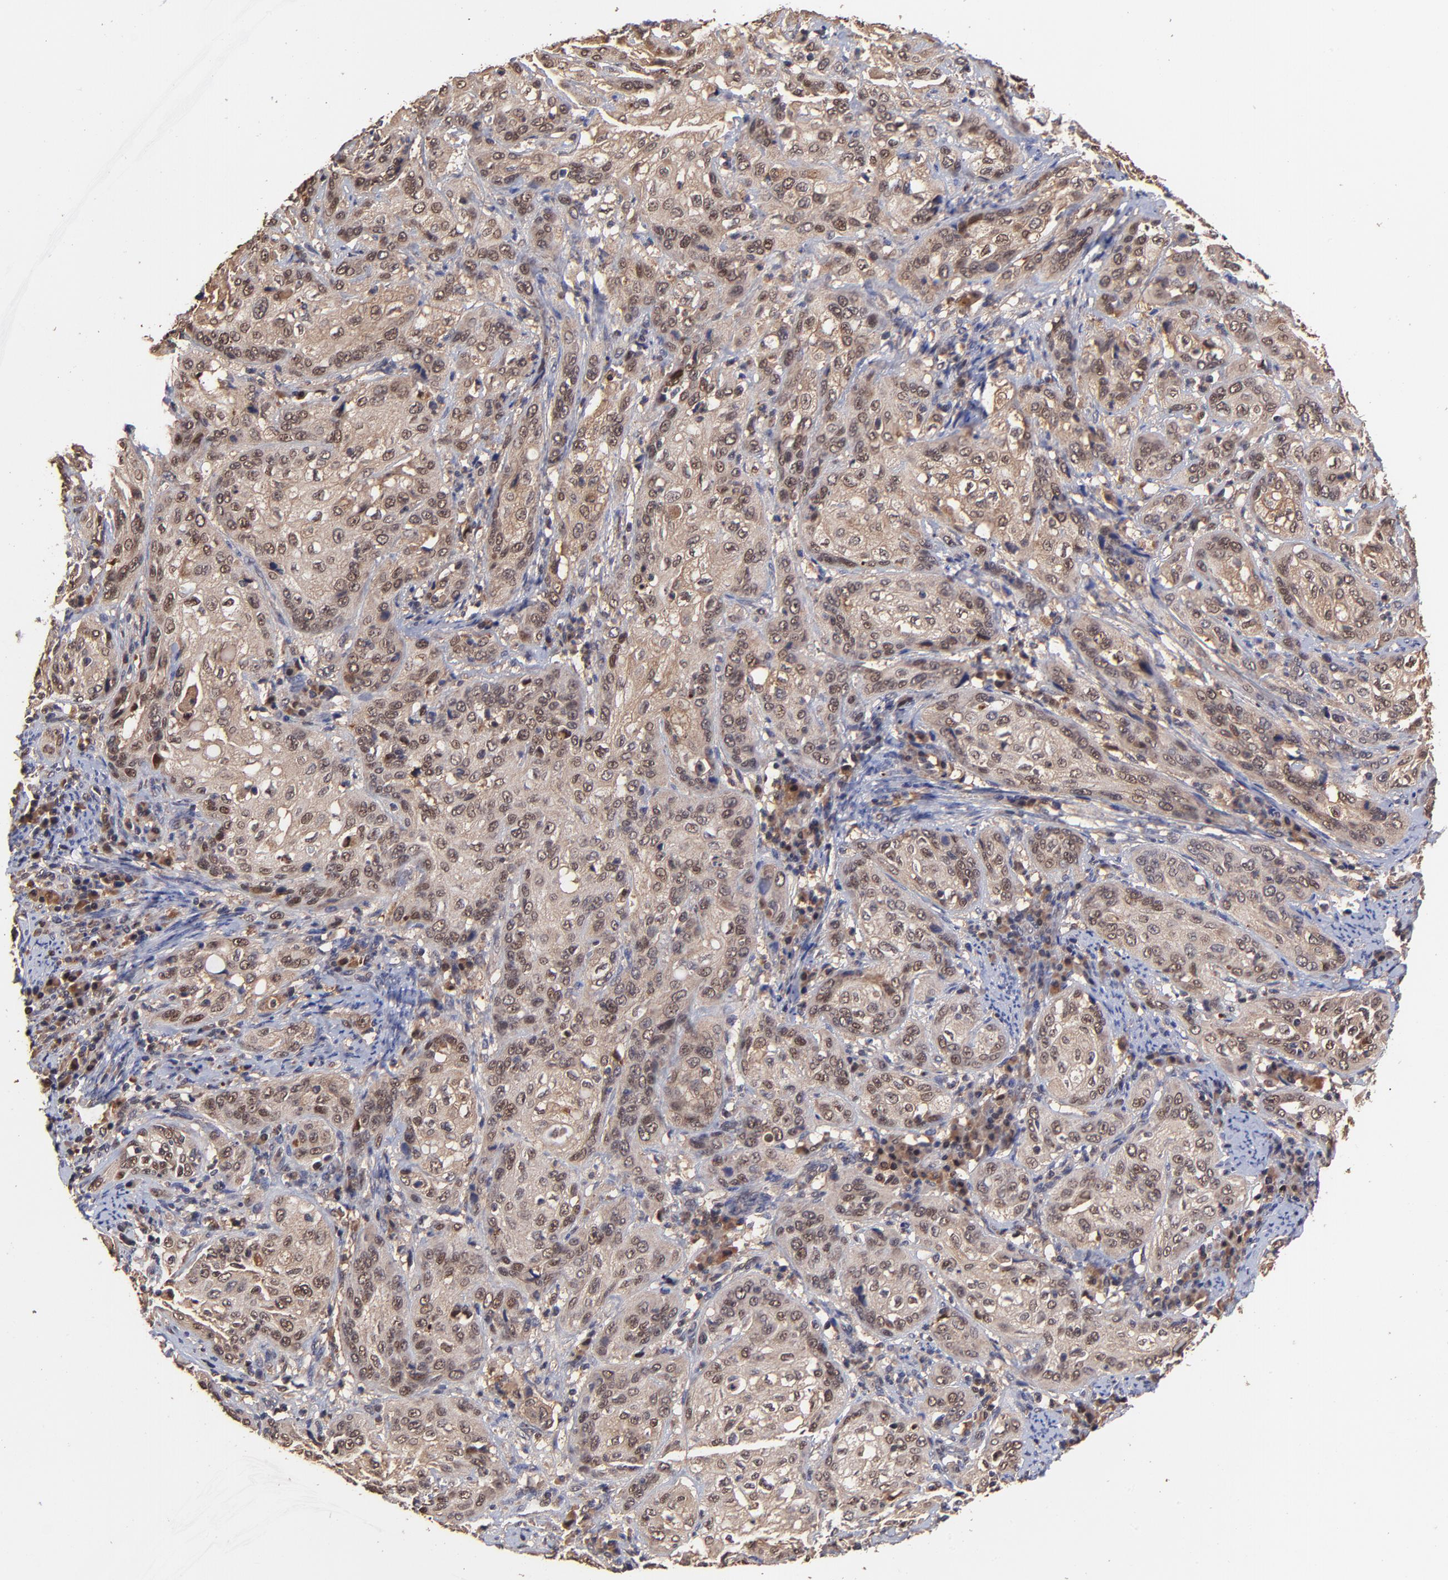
{"staining": {"intensity": "moderate", "quantity": ">75%", "location": "cytoplasmic/membranous,nuclear"}, "tissue": "cervical cancer", "cell_type": "Tumor cells", "image_type": "cancer", "snomed": [{"axis": "morphology", "description": "Squamous cell carcinoma, NOS"}, {"axis": "topography", "description": "Cervix"}], "caption": "Immunohistochemical staining of human squamous cell carcinoma (cervical) demonstrates medium levels of moderate cytoplasmic/membranous and nuclear positivity in about >75% of tumor cells. (DAB = brown stain, brightfield microscopy at high magnification).", "gene": "PSMA6", "patient": {"sex": "female", "age": 41}}